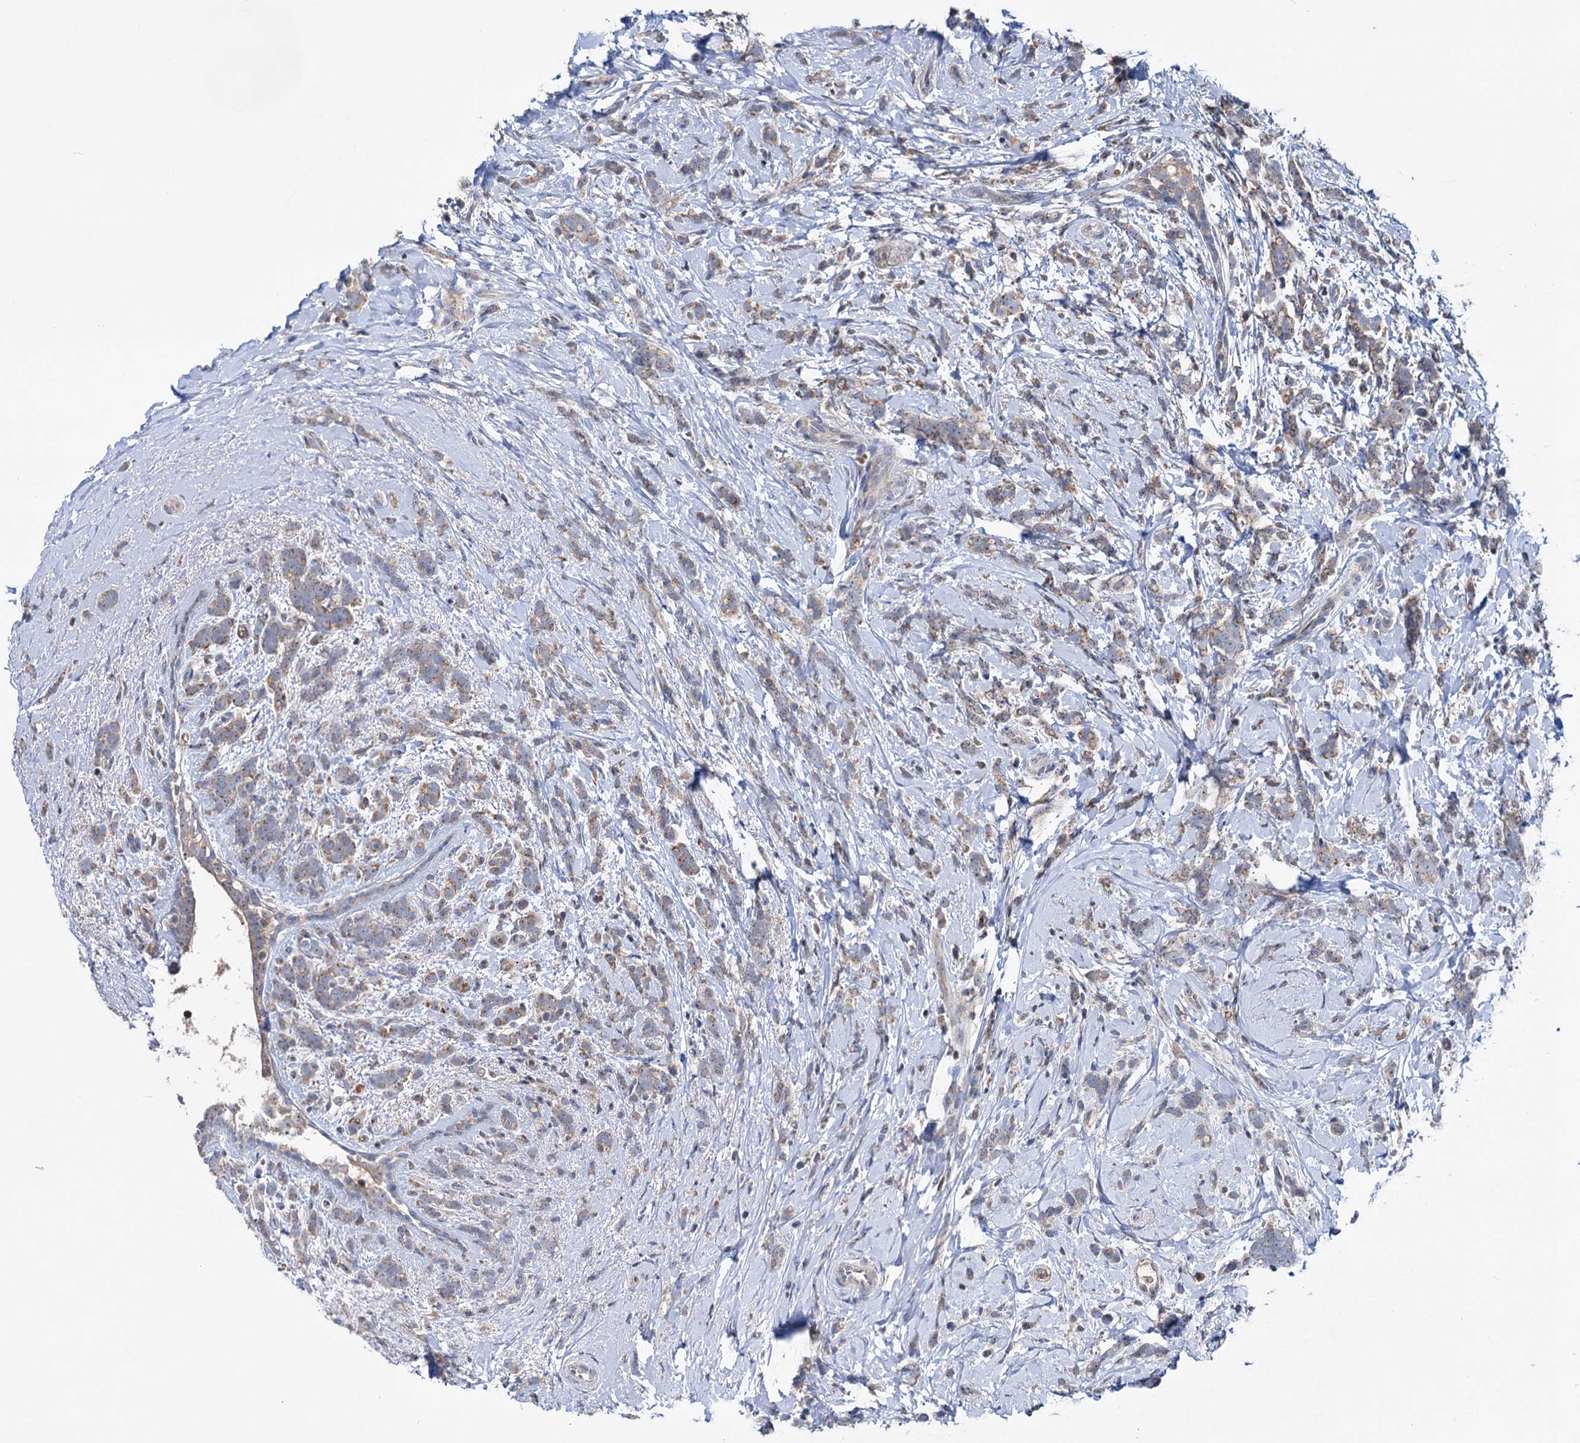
{"staining": {"intensity": "weak", "quantity": ">75%", "location": "cytoplasmic/membranous"}, "tissue": "breast cancer", "cell_type": "Tumor cells", "image_type": "cancer", "snomed": [{"axis": "morphology", "description": "Lobular carcinoma"}, {"axis": "topography", "description": "Breast"}], "caption": "Immunohistochemical staining of human breast lobular carcinoma displays weak cytoplasmic/membranous protein positivity in about >75% of tumor cells. (Stains: DAB in brown, nuclei in blue, Microscopy: brightfield microscopy at high magnification).", "gene": "HTR3B", "patient": {"sex": "female", "age": 58}}